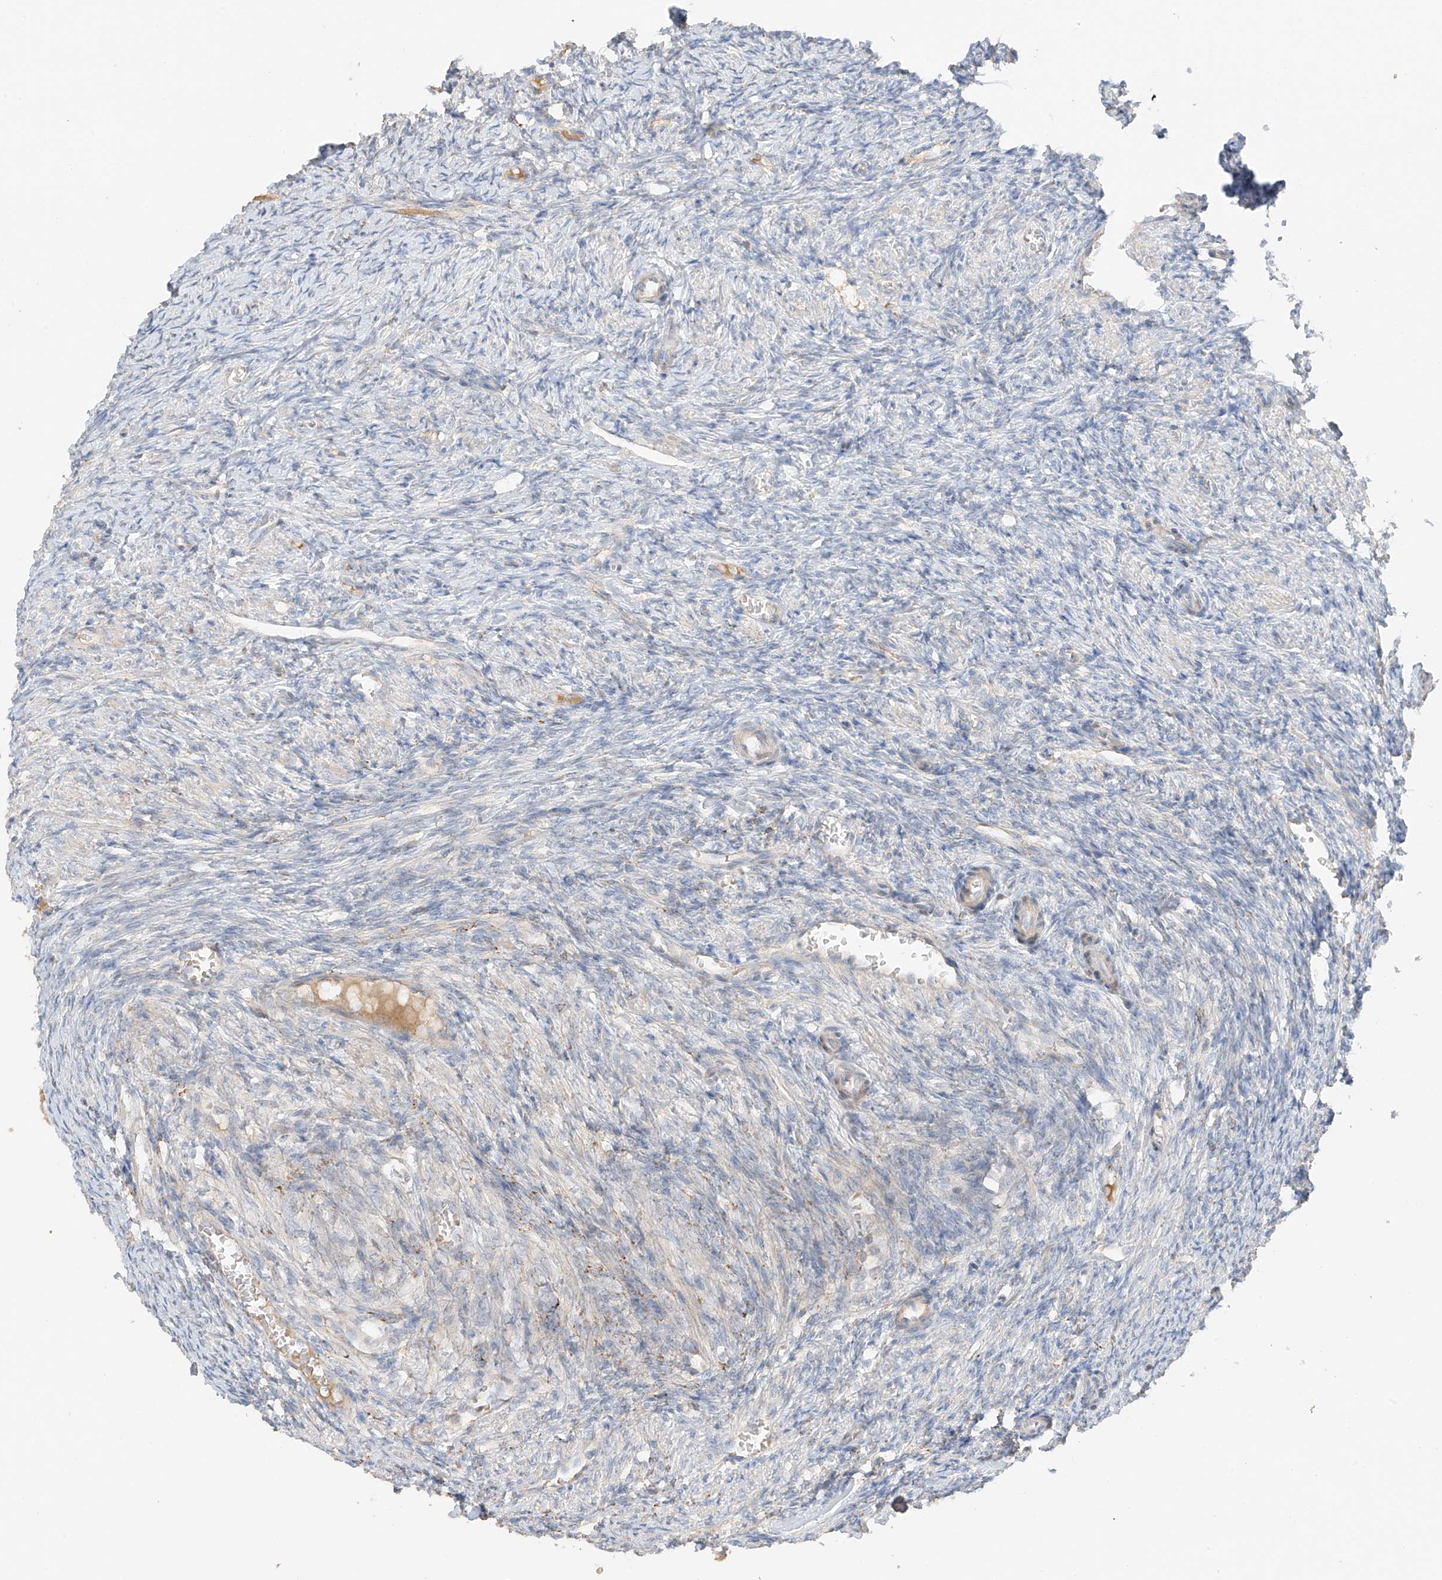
{"staining": {"intensity": "negative", "quantity": "none", "location": "none"}, "tissue": "ovary", "cell_type": "Ovarian stroma cells", "image_type": "normal", "snomed": [{"axis": "morphology", "description": "Normal tissue, NOS"}, {"axis": "topography", "description": "Ovary"}], "caption": "Ovarian stroma cells show no significant protein positivity in normal ovary. The staining is performed using DAB brown chromogen with nuclei counter-stained in using hematoxylin.", "gene": "ZBTB41", "patient": {"sex": "female", "age": 27}}